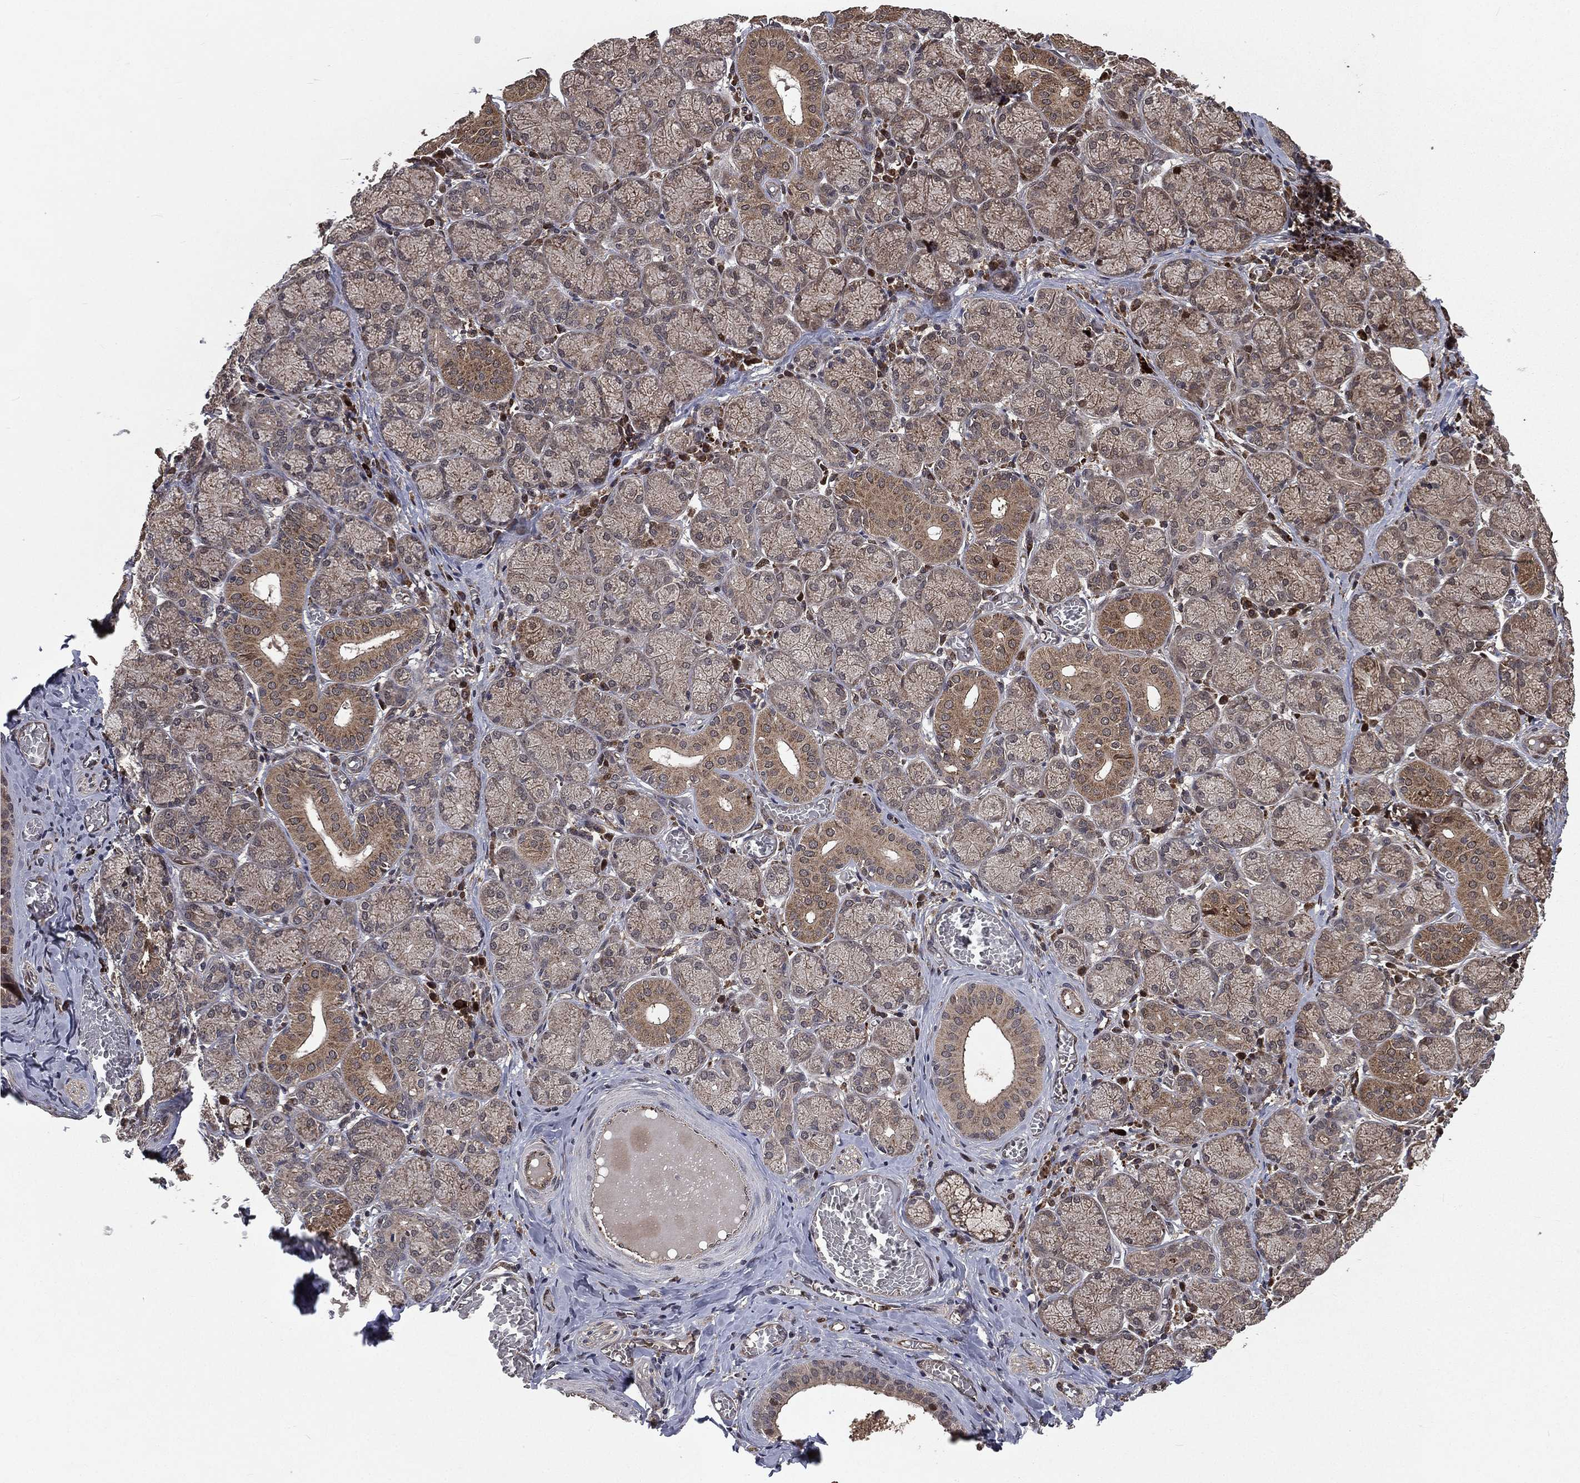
{"staining": {"intensity": "weak", "quantity": ">75%", "location": "cytoplasmic/membranous"}, "tissue": "salivary gland", "cell_type": "Glandular cells", "image_type": "normal", "snomed": [{"axis": "morphology", "description": "Normal tissue, NOS"}, {"axis": "topography", "description": "Salivary gland"}, {"axis": "topography", "description": "Peripheral nerve tissue"}], "caption": "Immunohistochemistry (IHC) of unremarkable salivary gland displays low levels of weak cytoplasmic/membranous staining in about >75% of glandular cells.", "gene": "LENG8", "patient": {"sex": "female", "age": 24}}